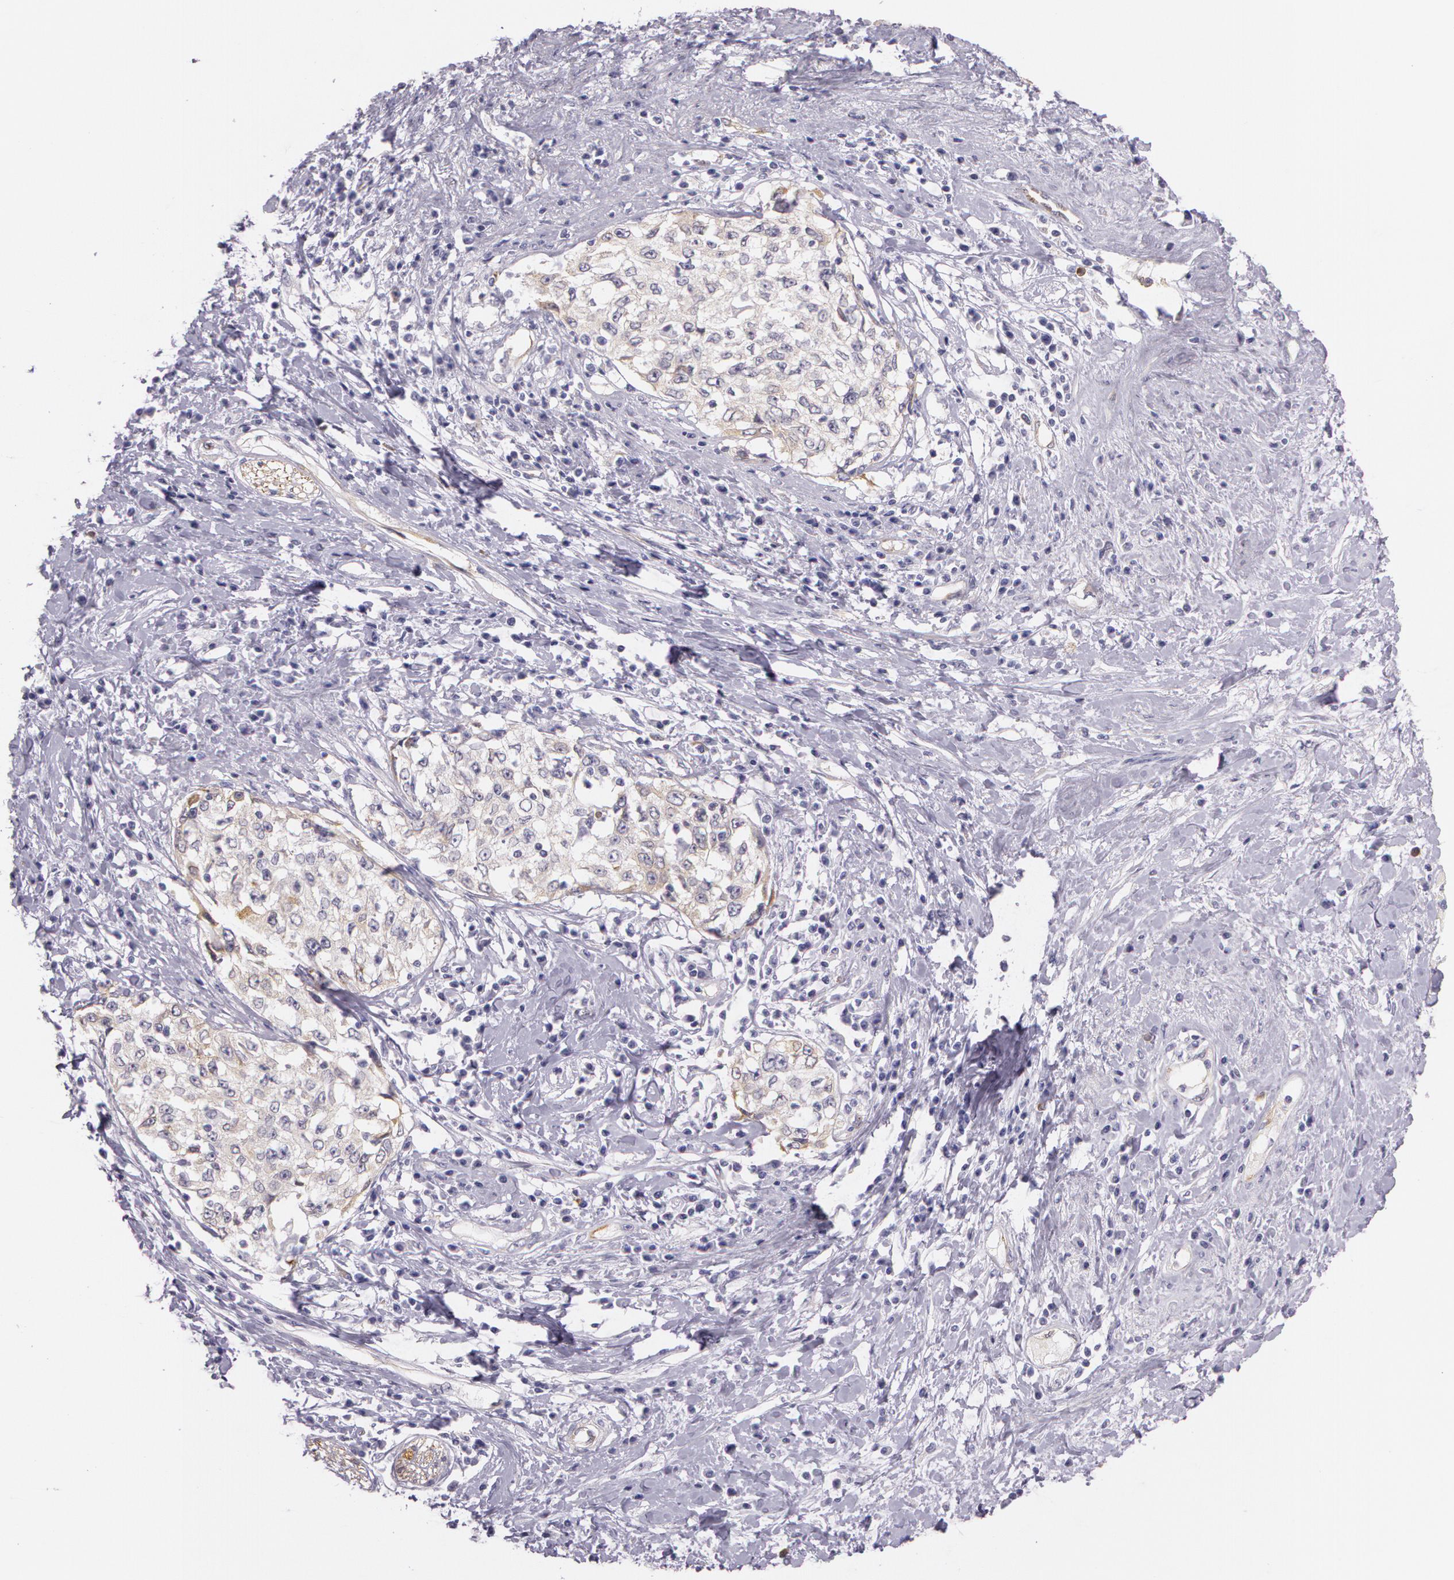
{"staining": {"intensity": "weak", "quantity": "<25%", "location": "cytoplasmic/membranous"}, "tissue": "cervical cancer", "cell_type": "Tumor cells", "image_type": "cancer", "snomed": [{"axis": "morphology", "description": "Squamous cell carcinoma, NOS"}, {"axis": "topography", "description": "Cervix"}], "caption": "Immunohistochemical staining of human cervical cancer shows no significant positivity in tumor cells.", "gene": "APP", "patient": {"sex": "female", "age": 57}}